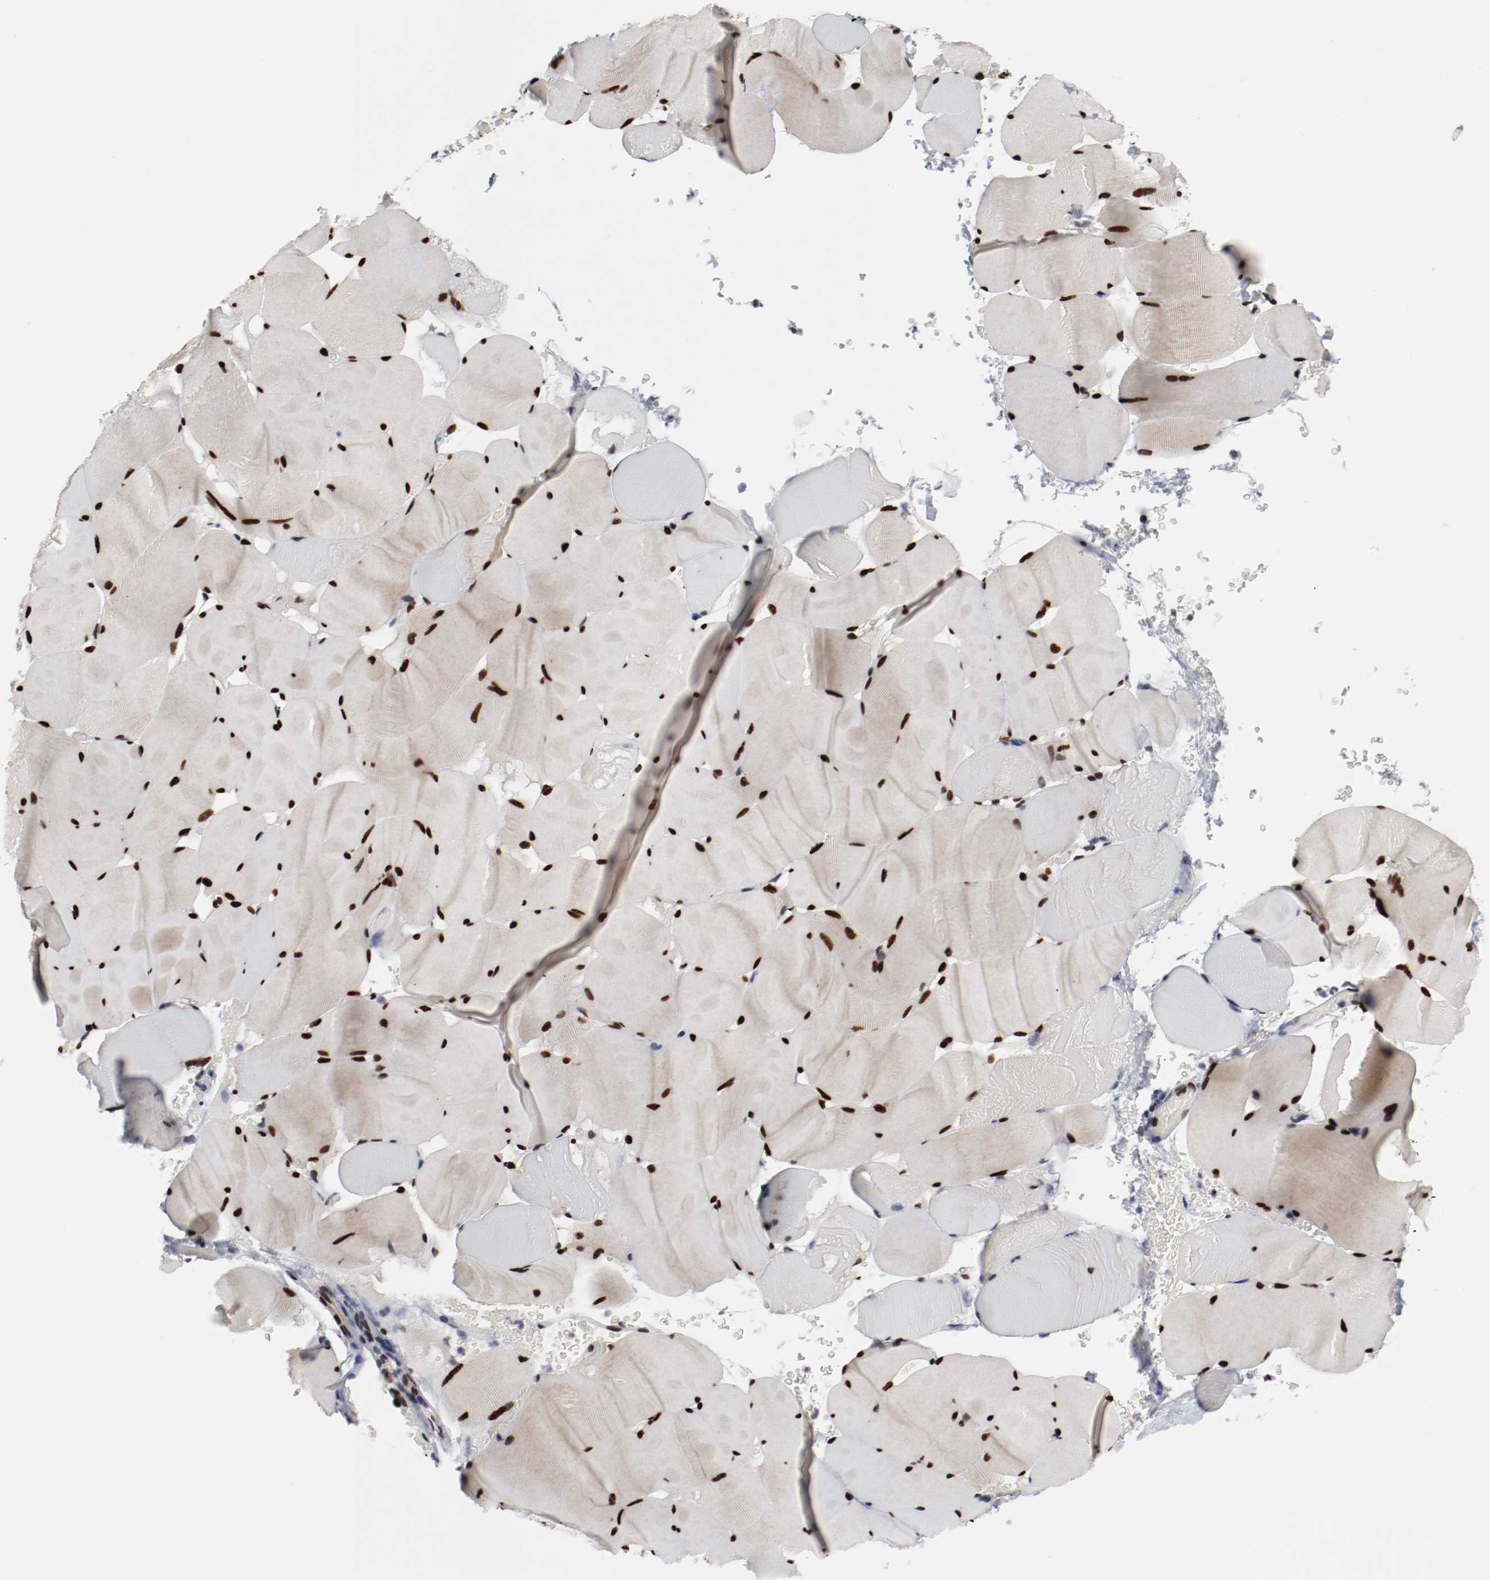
{"staining": {"intensity": "strong", "quantity": ">75%", "location": "nuclear"}, "tissue": "skeletal muscle", "cell_type": "Myocytes", "image_type": "normal", "snomed": [{"axis": "morphology", "description": "Normal tissue, NOS"}, {"axis": "topography", "description": "Skeletal muscle"}], "caption": "Immunohistochemistry of unremarkable skeletal muscle reveals high levels of strong nuclear staining in approximately >75% of myocytes.", "gene": "MEF2D", "patient": {"sex": "male", "age": 62}}